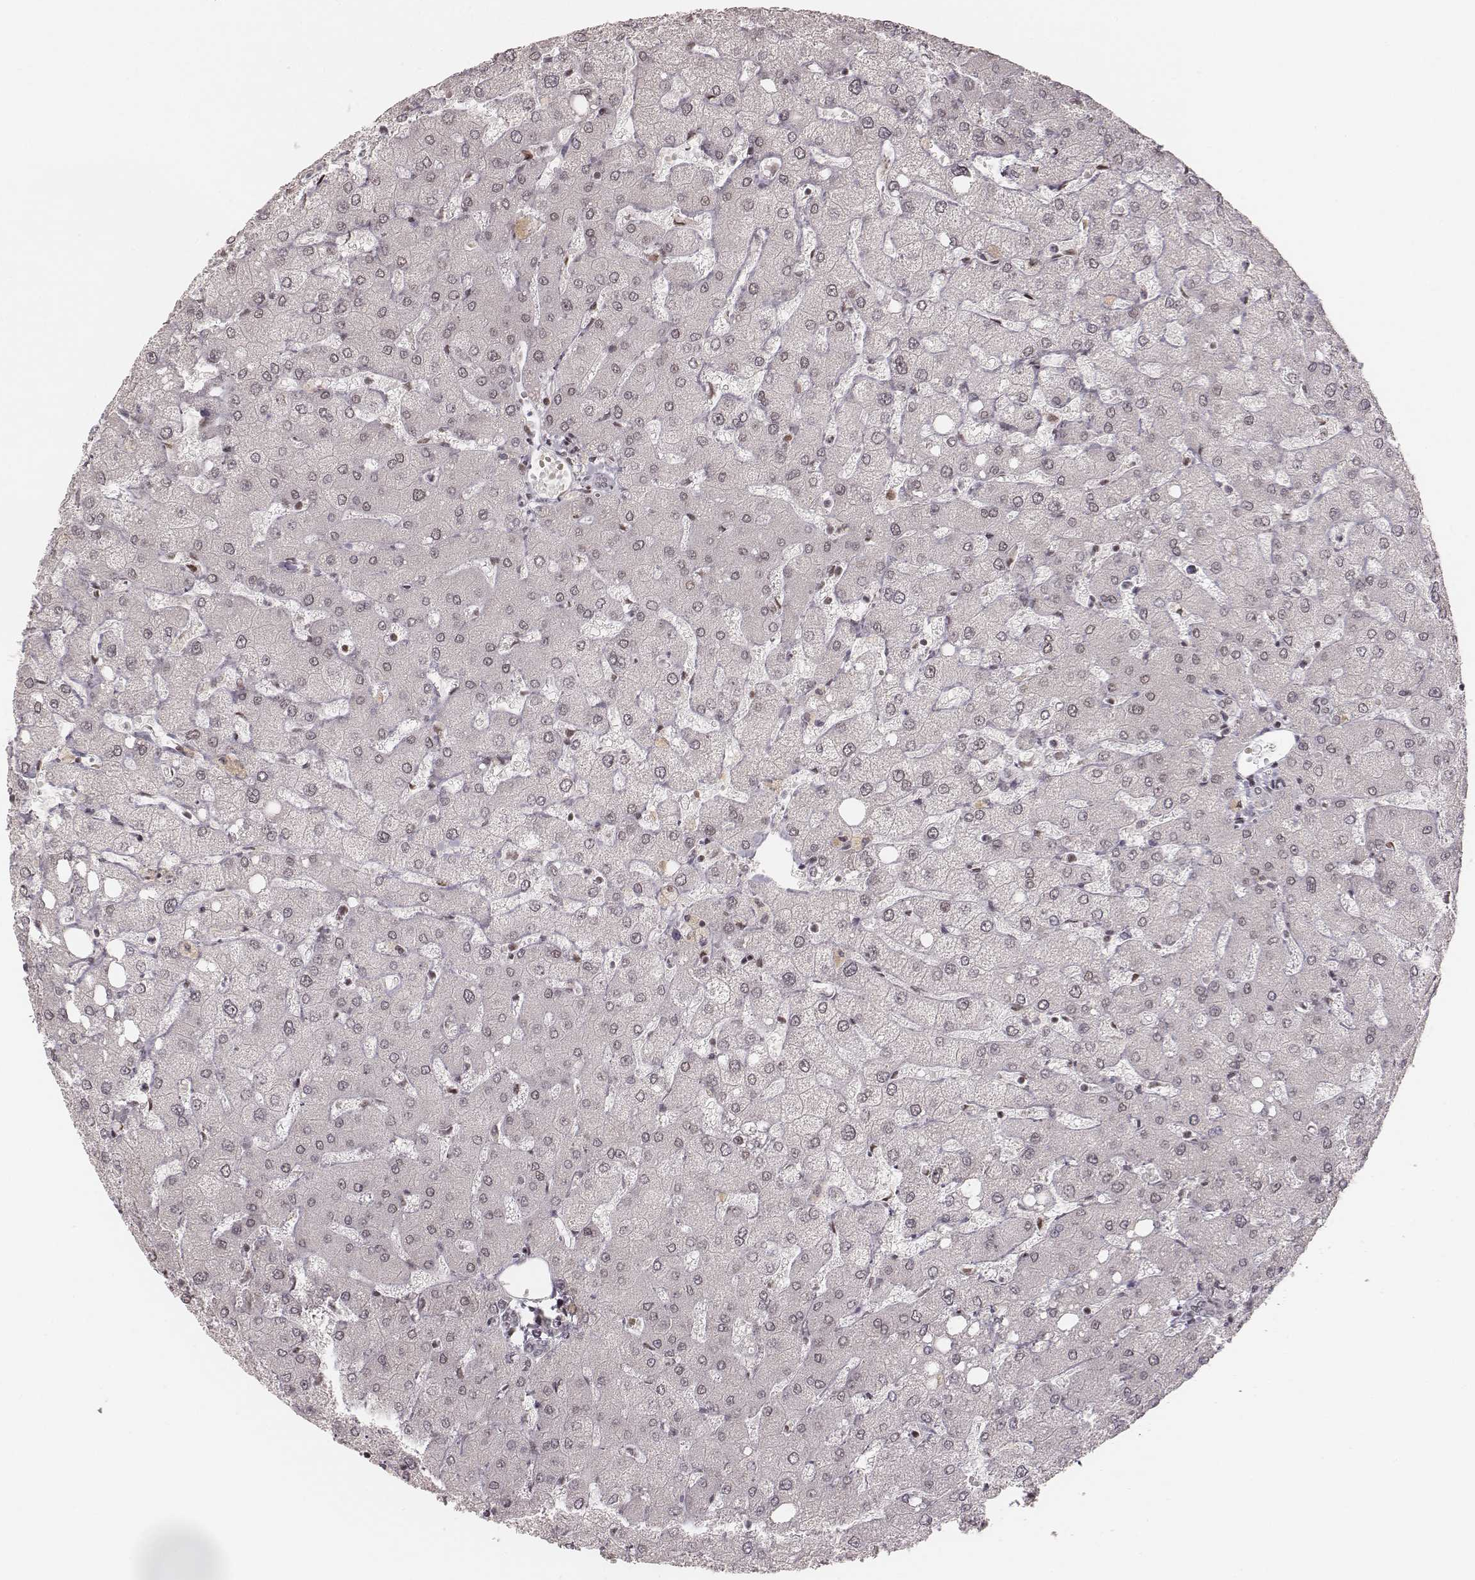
{"staining": {"intensity": "negative", "quantity": "none", "location": "none"}, "tissue": "liver", "cell_type": "Cholangiocytes", "image_type": "normal", "snomed": [{"axis": "morphology", "description": "Normal tissue, NOS"}, {"axis": "topography", "description": "Liver"}], "caption": "Protein analysis of benign liver demonstrates no significant expression in cholangiocytes. (DAB (3,3'-diaminobenzidine) immunohistochemistry (IHC), high magnification).", "gene": "HNRNPC", "patient": {"sex": "female", "age": 54}}